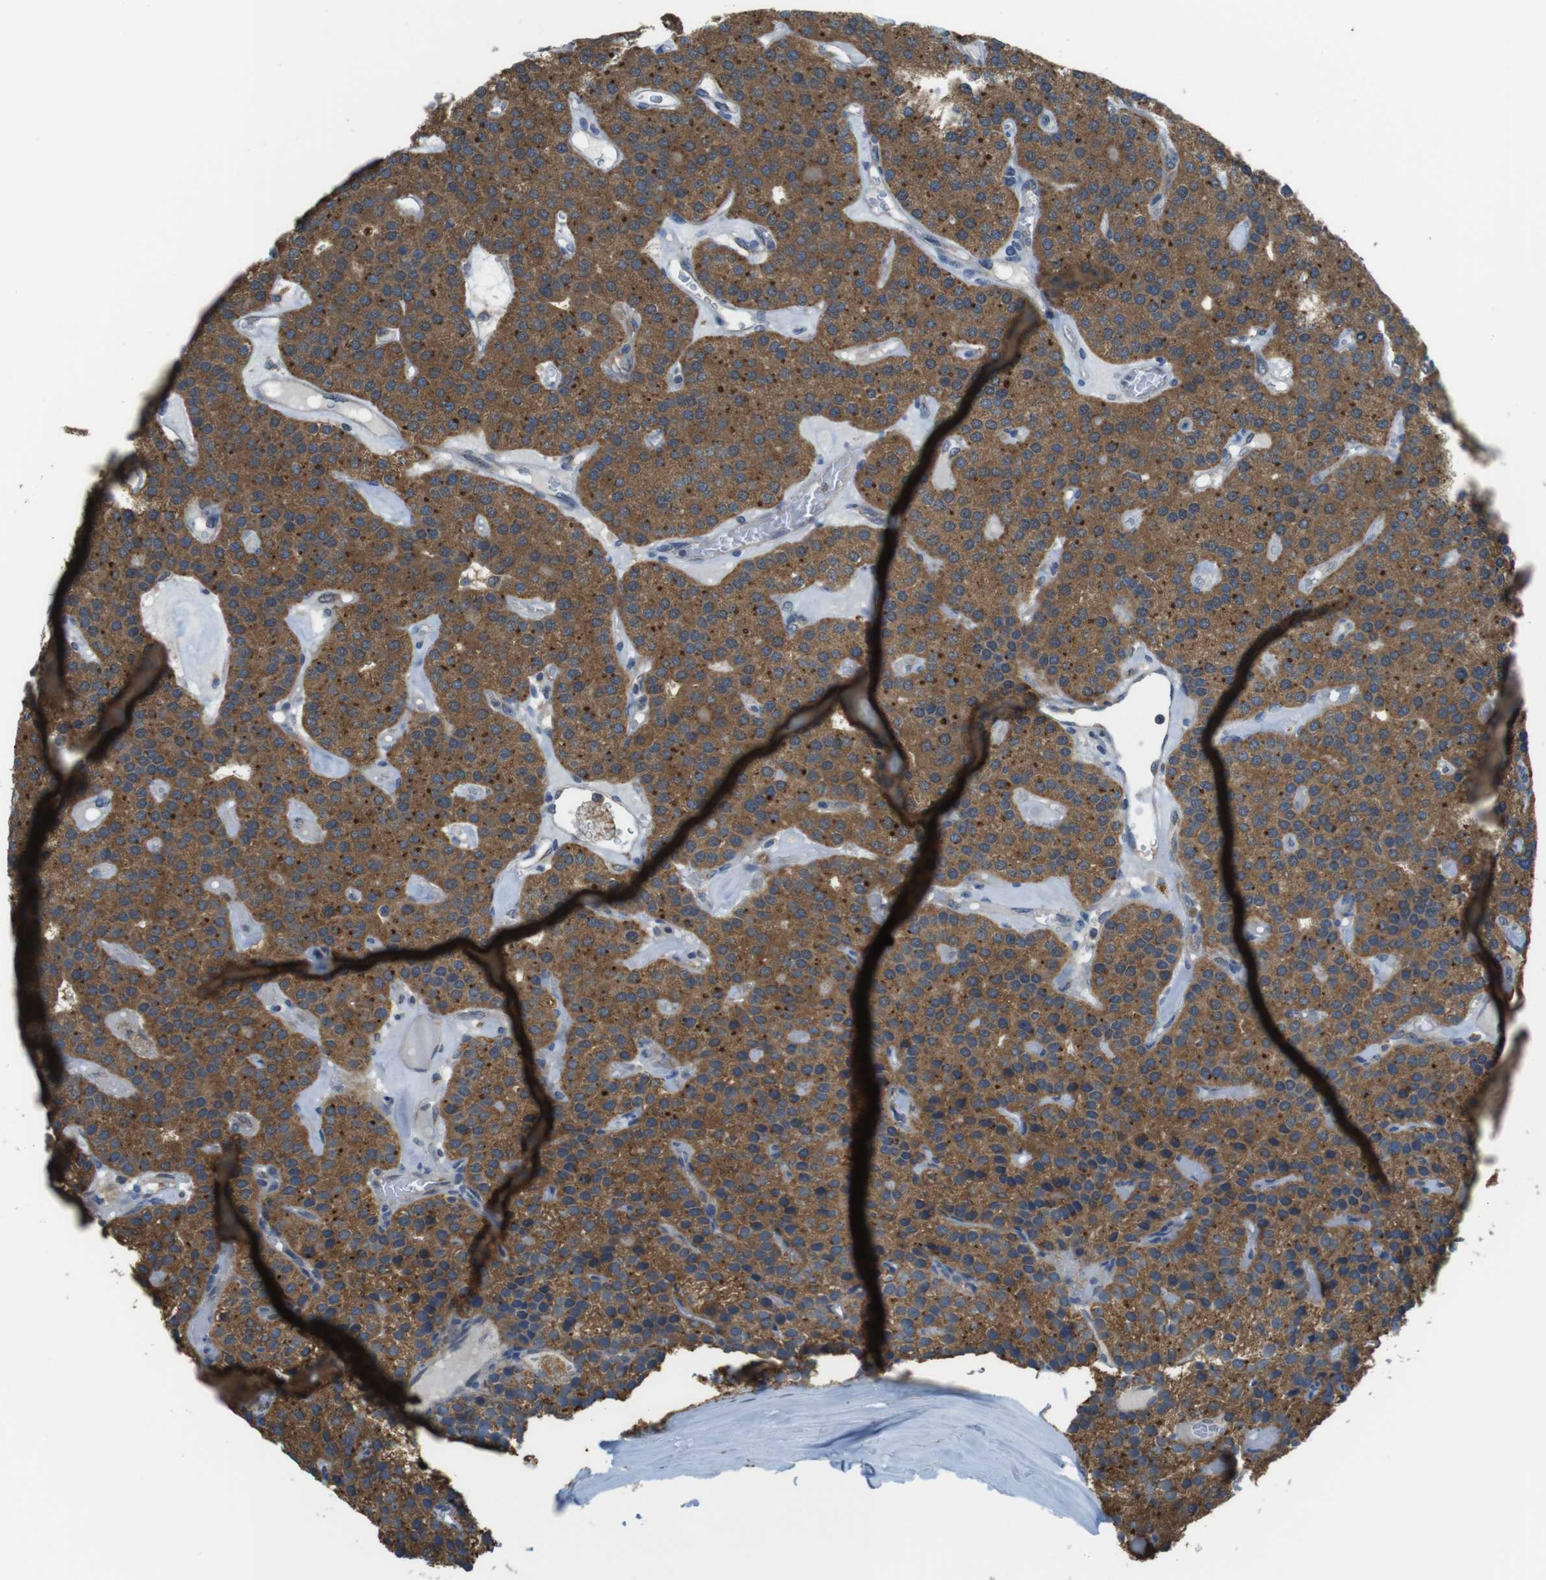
{"staining": {"intensity": "strong", "quantity": ">75%", "location": "cytoplasmic/membranous"}, "tissue": "parathyroid gland", "cell_type": "Glandular cells", "image_type": "normal", "snomed": [{"axis": "morphology", "description": "Normal tissue, NOS"}, {"axis": "morphology", "description": "Adenoma, NOS"}, {"axis": "topography", "description": "Parathyroid gland"}], "caption": "A high amount of strong cytoplasmic/membranous staining is identified in approximately >75% of glandular cells in unremarkable parathyroid gland.", "gene": "BRI3BP", "patient": {"sex": "female", "age": 86}}